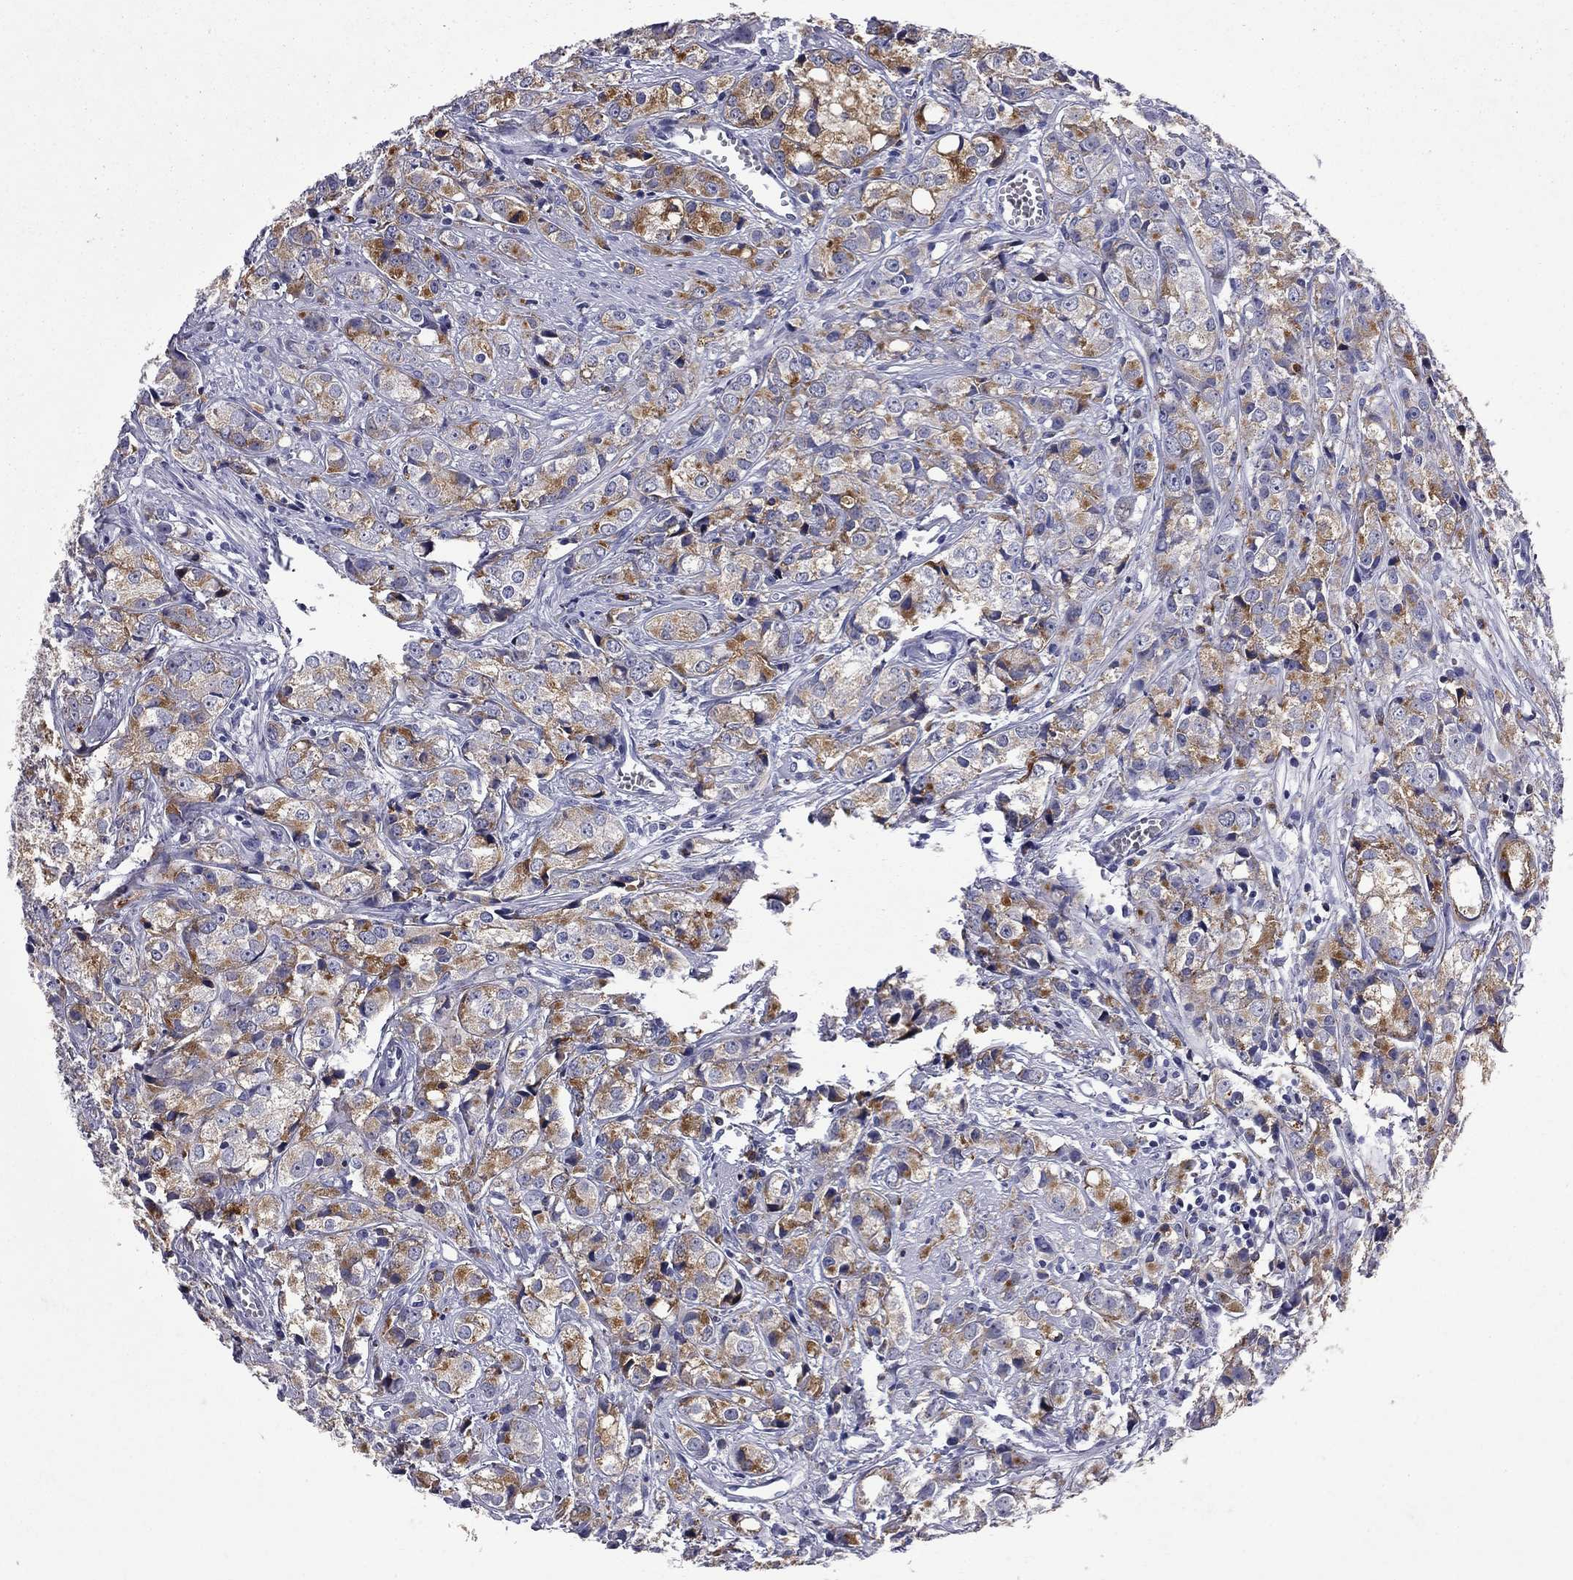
{"staining": {"intensity": "moderate", "quantity": ">75%", "location": "cytoplasmic/membranous"}, "tissue": "prostate cancer", "cell_type": "Tumor cells", "image_type": "cancer", "snomed": [{"axis": "morphology", "description": "Adenocarcinoma, Medium grade"}, {"axis": "topography", "description": "Prostate"}], "caption": "Brown immunohistochemical staining in human adenocarcinoma (medium-grade) (prostate) exhibits moderate cytoplasmic/membranous expression in approximately >75% of tumor cells.", "gene": "MADCAM1", "patient": {"sex": "male", "age": 74}}